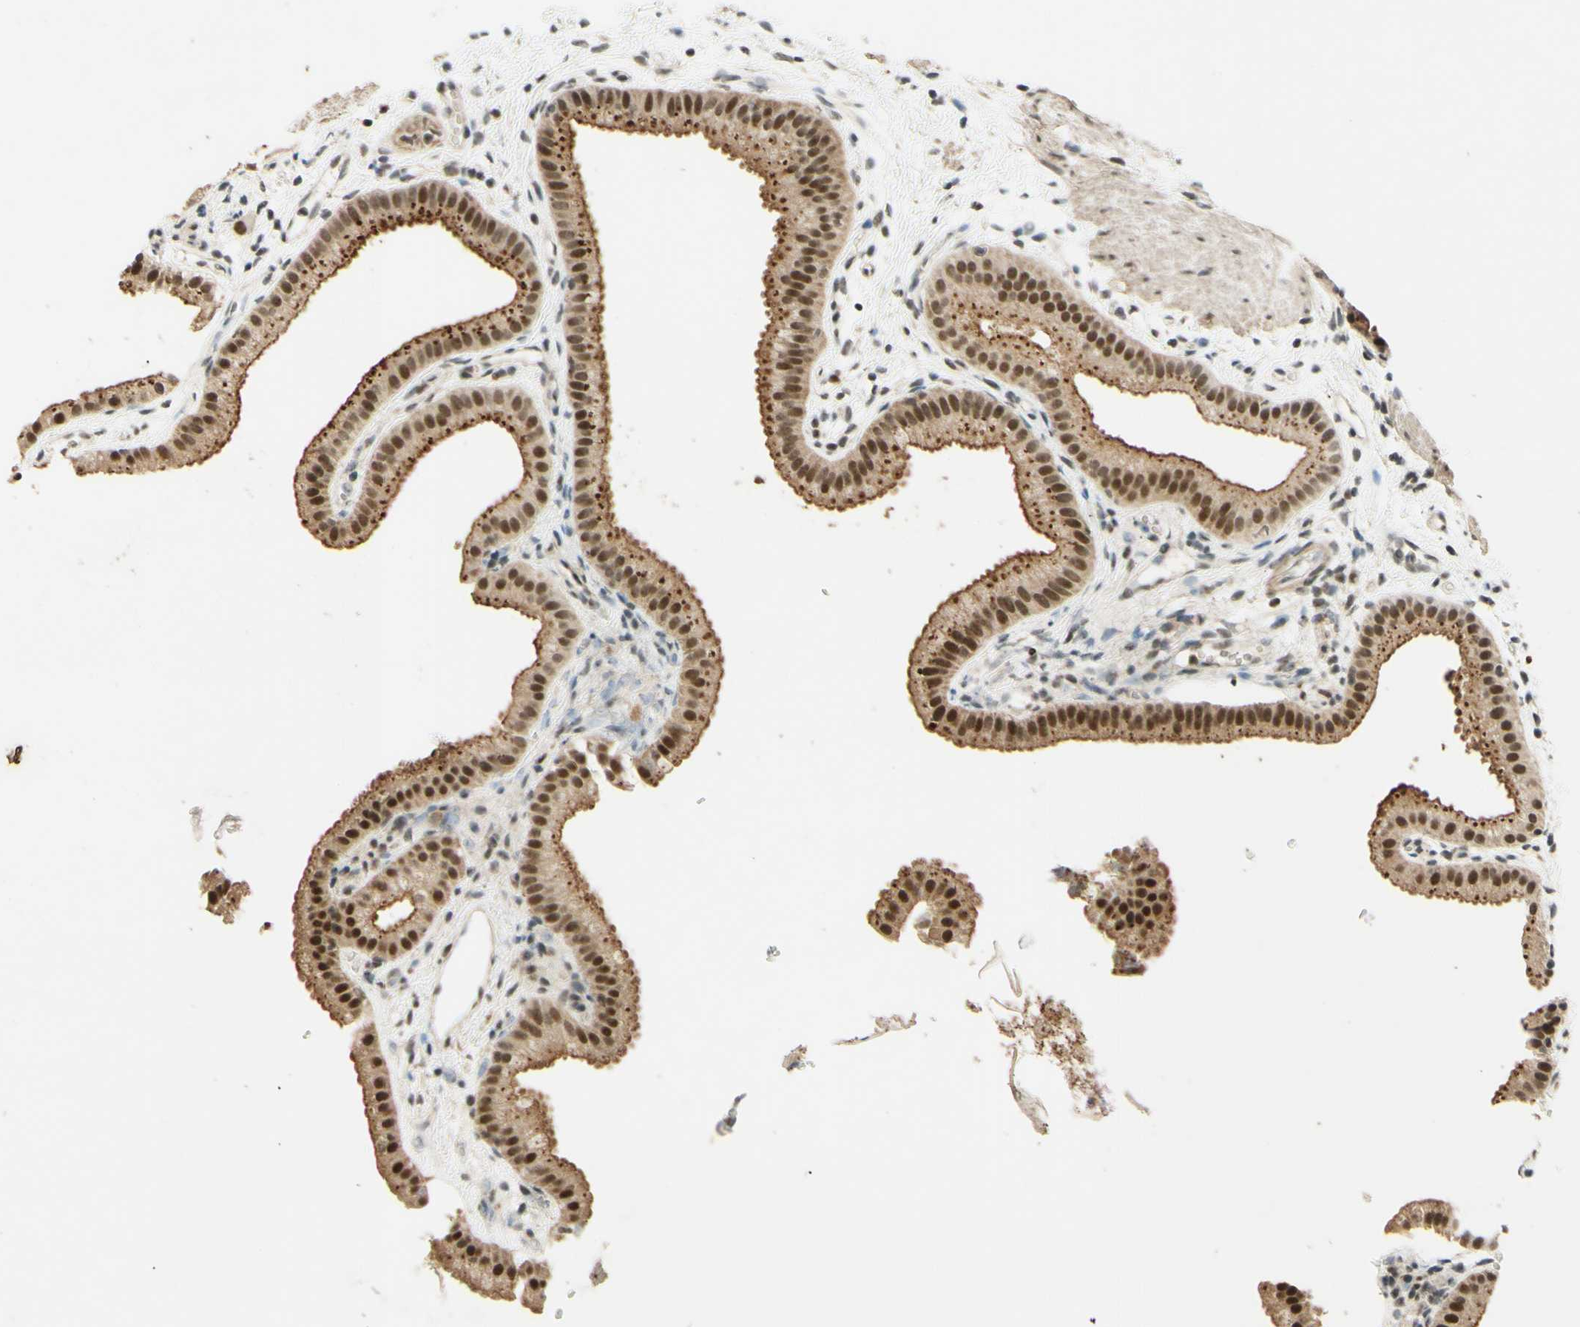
{"staining": {"intensity": "moderate", "quantity": ">75%", "location": "cytoplasmic/membranous,nuclear"}, "tissue": "gallbladder", "cell_type": "Glandular cells", "image_type": "normal", "snomed": [{"axis": "morphology", "description": "Normal tissue, NOS"}, {"axis": "topography", "description": "Gallbladder"}], "caption": "Glandular cells show medium levels of moderate cytoplasmic/membranous,nuclear expression in approximately >75% of cells in unremarkable gallbladder.", "gene": "SMARCB1", "patient": {"sex": "female", "age": 64}}